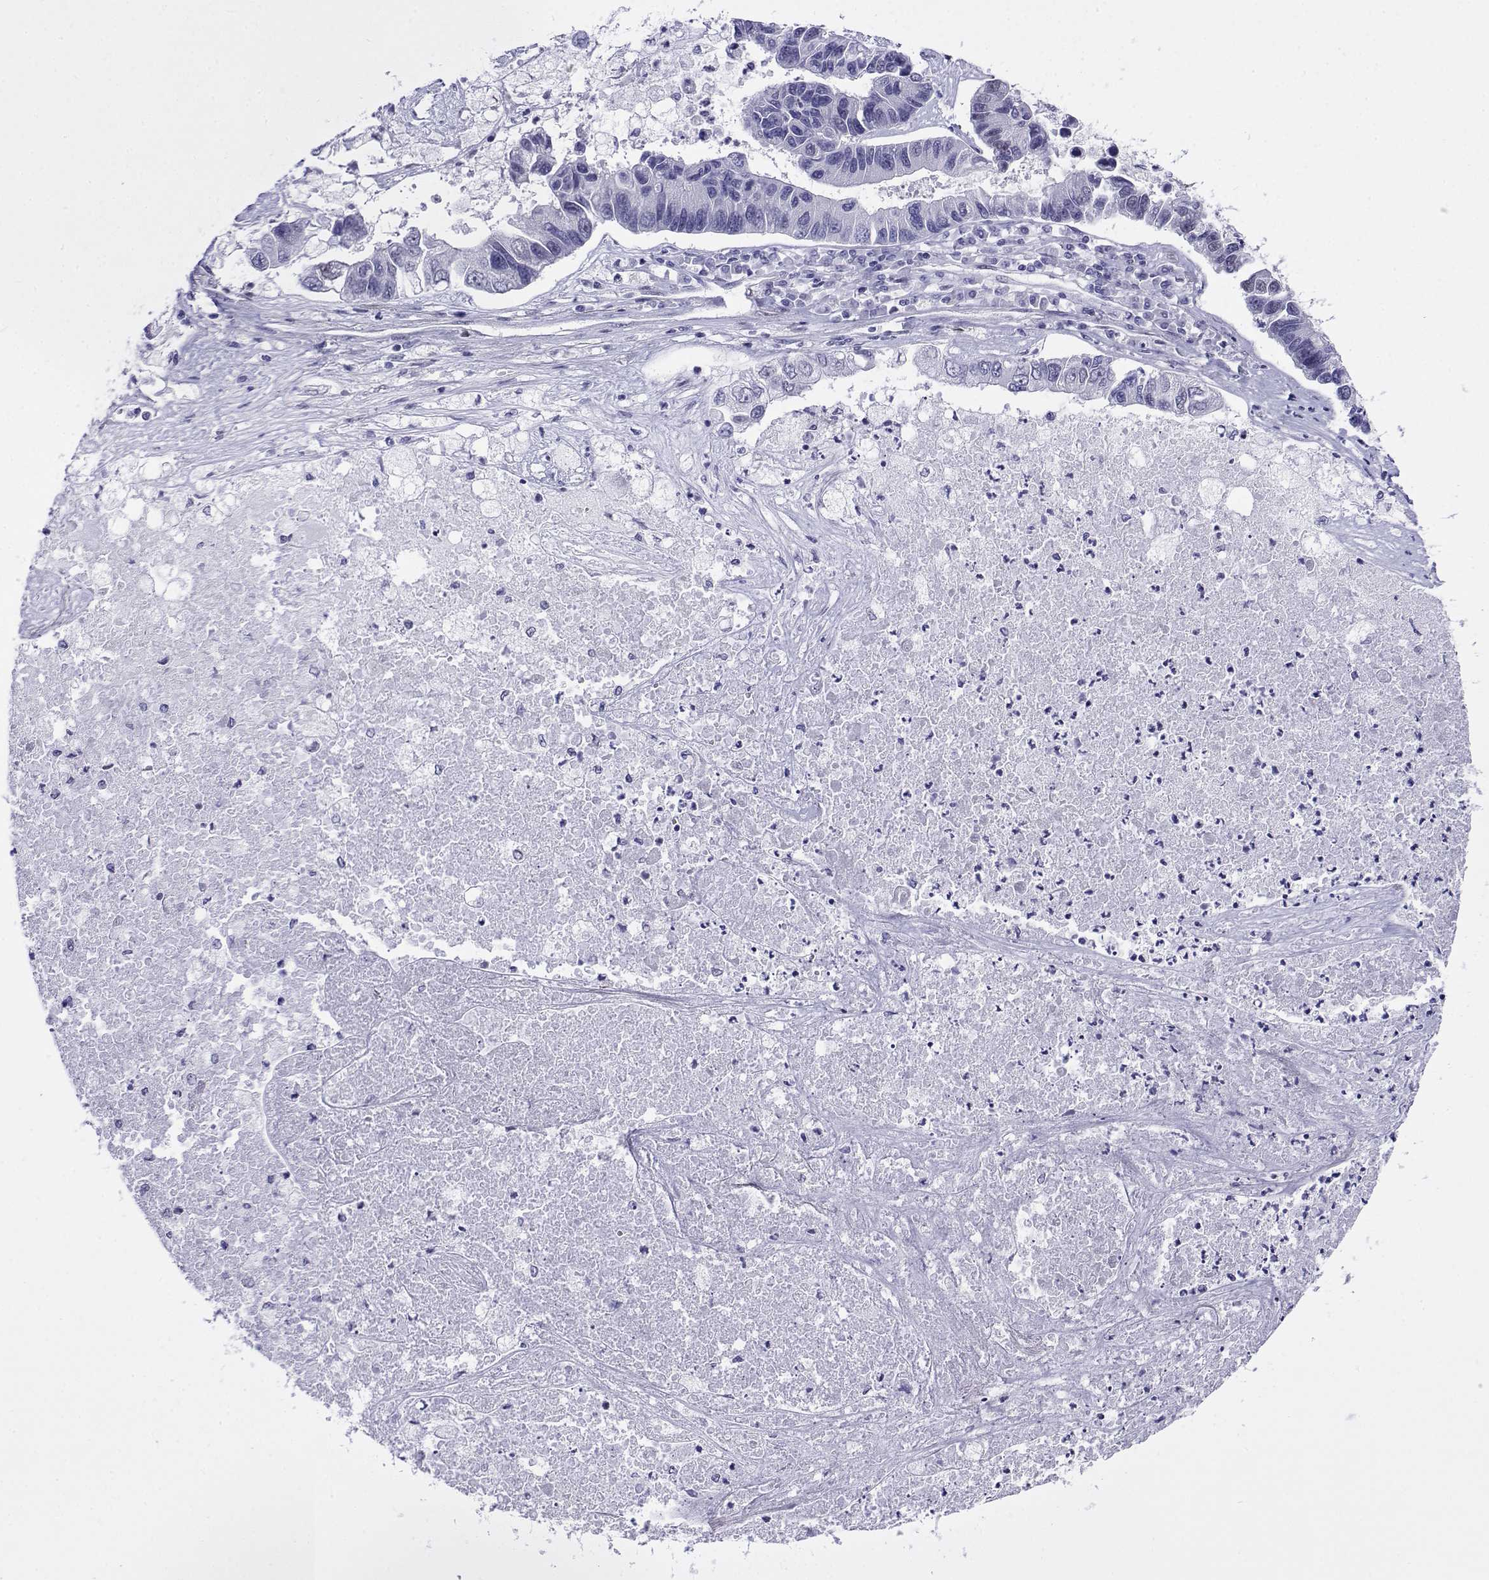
{"staining": {"intensity": "negative", "quantity": "none", "location": "none"}, "tissue": "lung cancer", "cell_type": "Tumor cells", "image_type": "cancer", "snomed": [{"axis": "morphology", "description": "Adenocarcinoma, NOS"}, {"axis": "topography", "description": "Bronchus"}, {"axis": "topography", "description": "Lung"}], "caption": "High power microscopy micrograph of an immunohistochemistry histopathology image of lung cancer, revealing no significant positivity in tumor cells.", "gene": "ERF", "patient": {"sex": "female", "age": 51}}